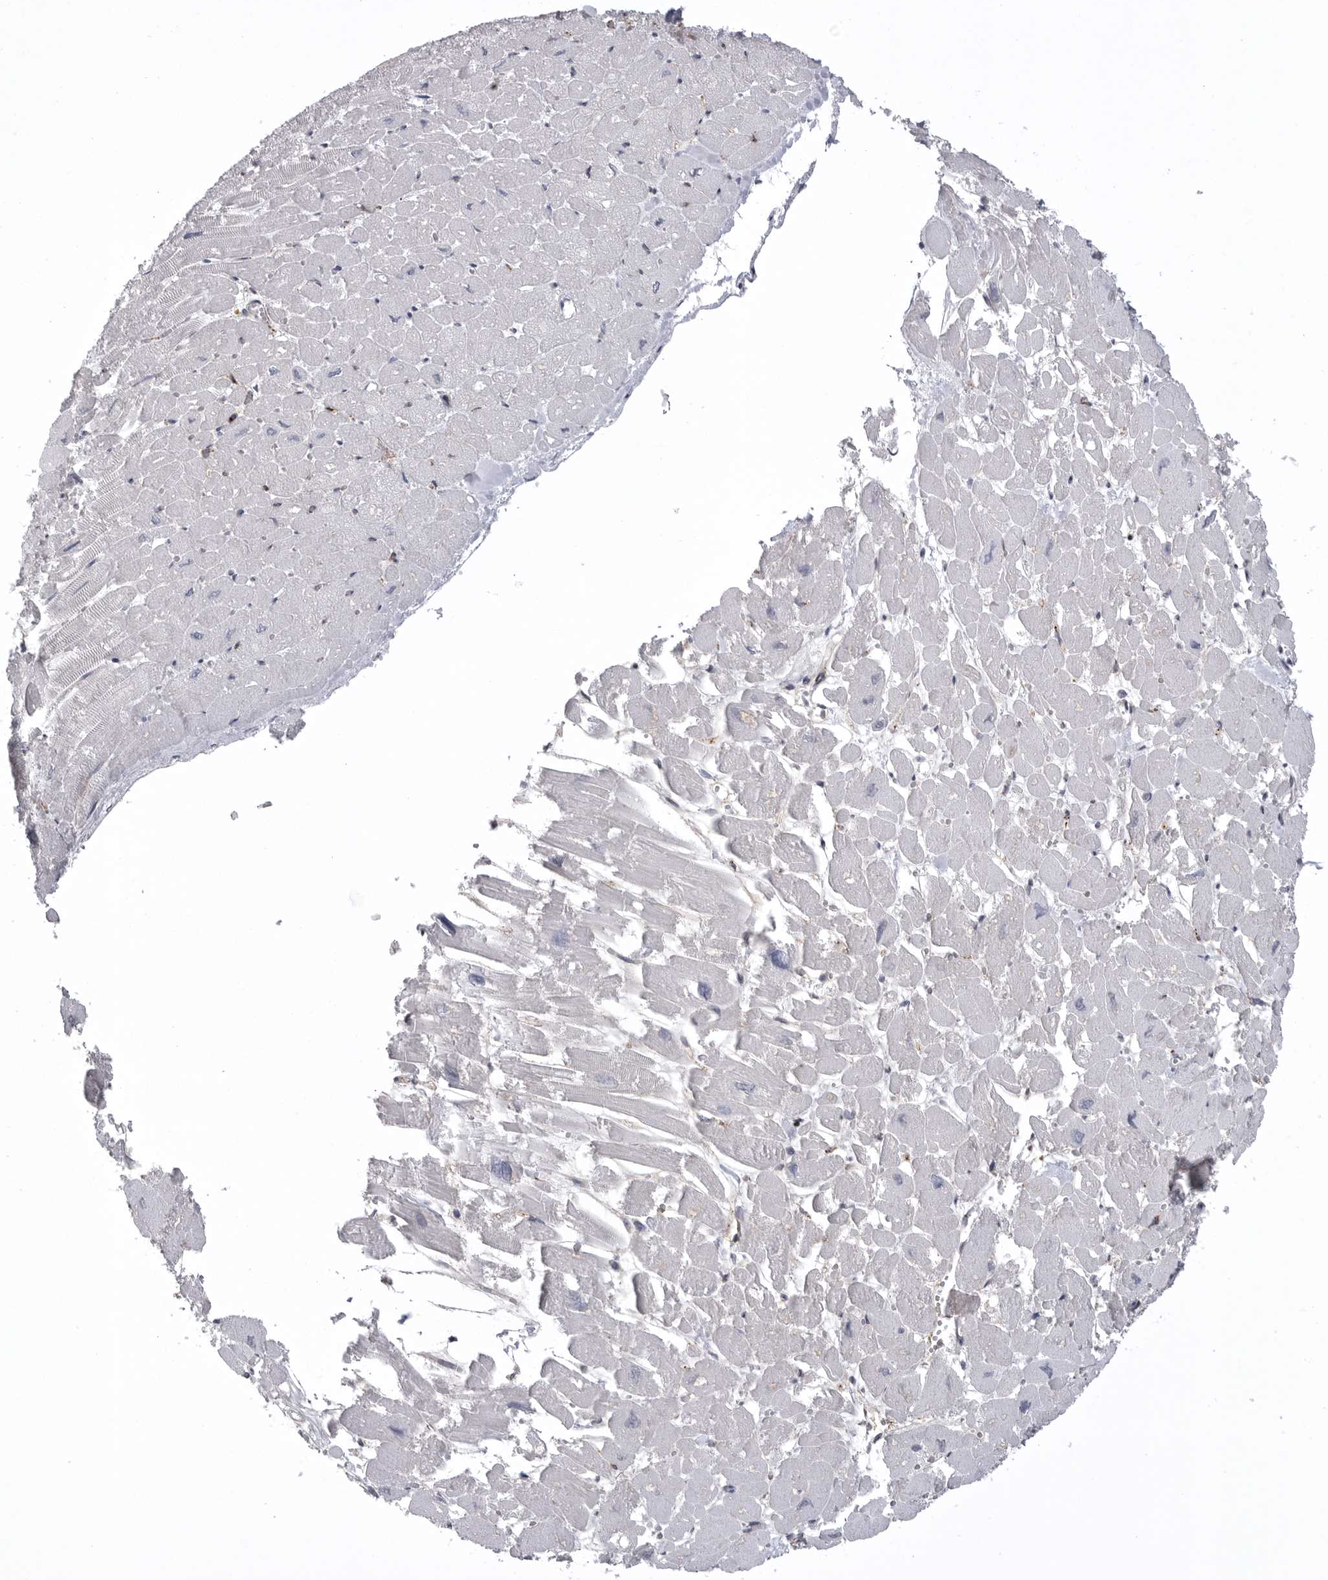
{"staining": {"intensity": "negative", "quantity": "none", "location": "none"}, "tissue": "heart muscle", "cell_type": "Cardiomyocytes", "image_type": "normal", "snomed": [{"axis": "morphology", "description": "Normal tissue, NOS"}, {"axis": "topography", "description": "Heart"}], "caption": "IHC photomicrograph of normal heart muscle stained for a protein (brown), which demonstrates no staining in cardiomyocytes.", "gene": "PSPN", "patient": {"sex": "male", "age": 54}}